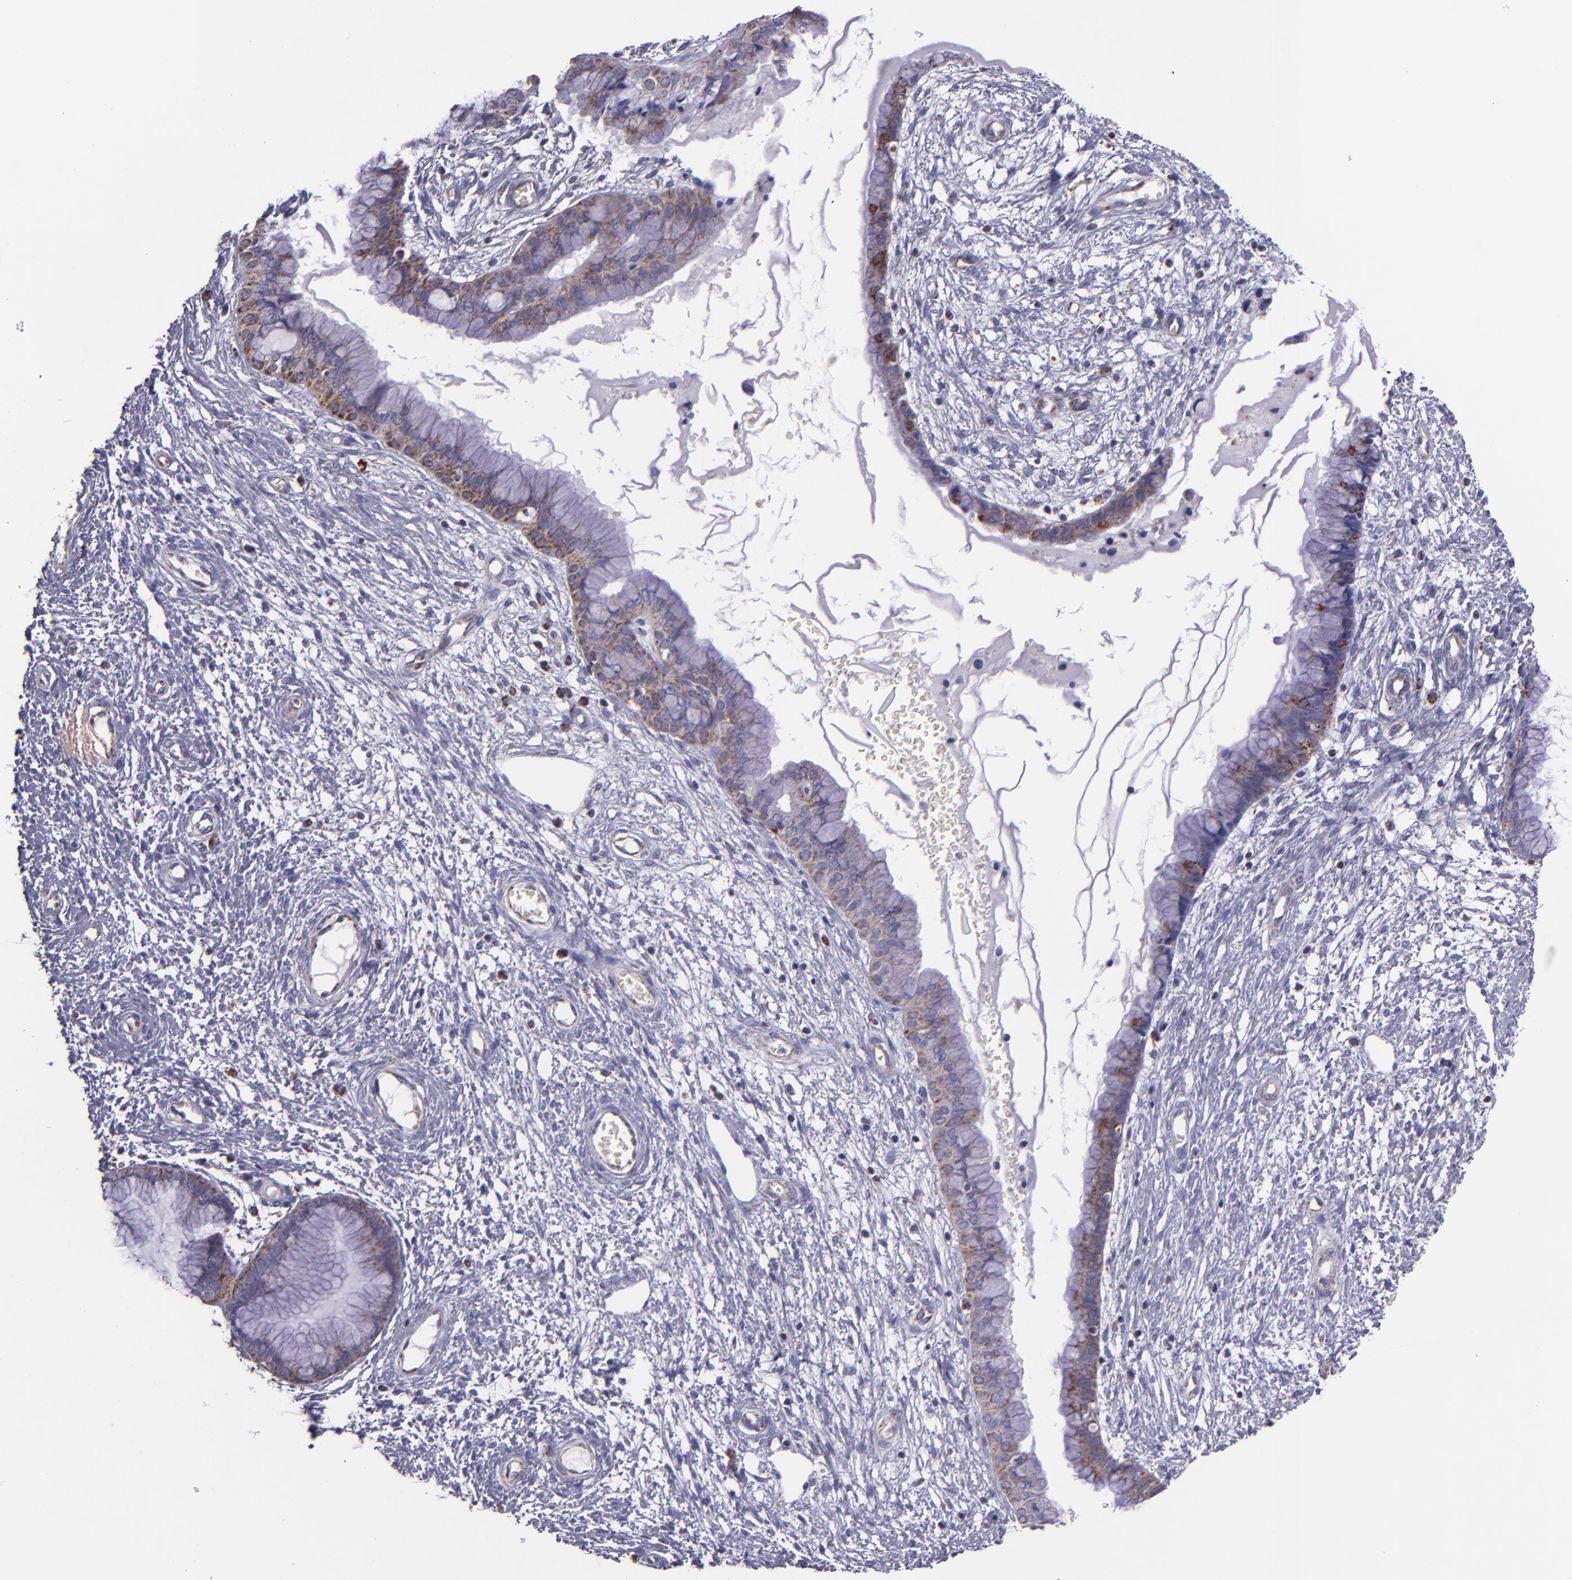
{"staining": {"intensity": "weak", "quantity": ">75%", "location": "cytoplasmic/membranous"}, "tissue": "cervix", "cell_type": "Glandular cells", "image_type": "normal", "snomed": [{"axis": "morphology", "description": "Normal tissue, NOS"}, {"axis": "topography", "description": "Cervix"}], "caption": "Glandular cells show weak cytoplasmic/membranous positivity in approximately >75% of cells in benign cervix. (brown staining indicates protein expression, while blue staining denotes nuclei).", "gene": "HSPD1", "patient": {"sex": "female", "age": 55}}